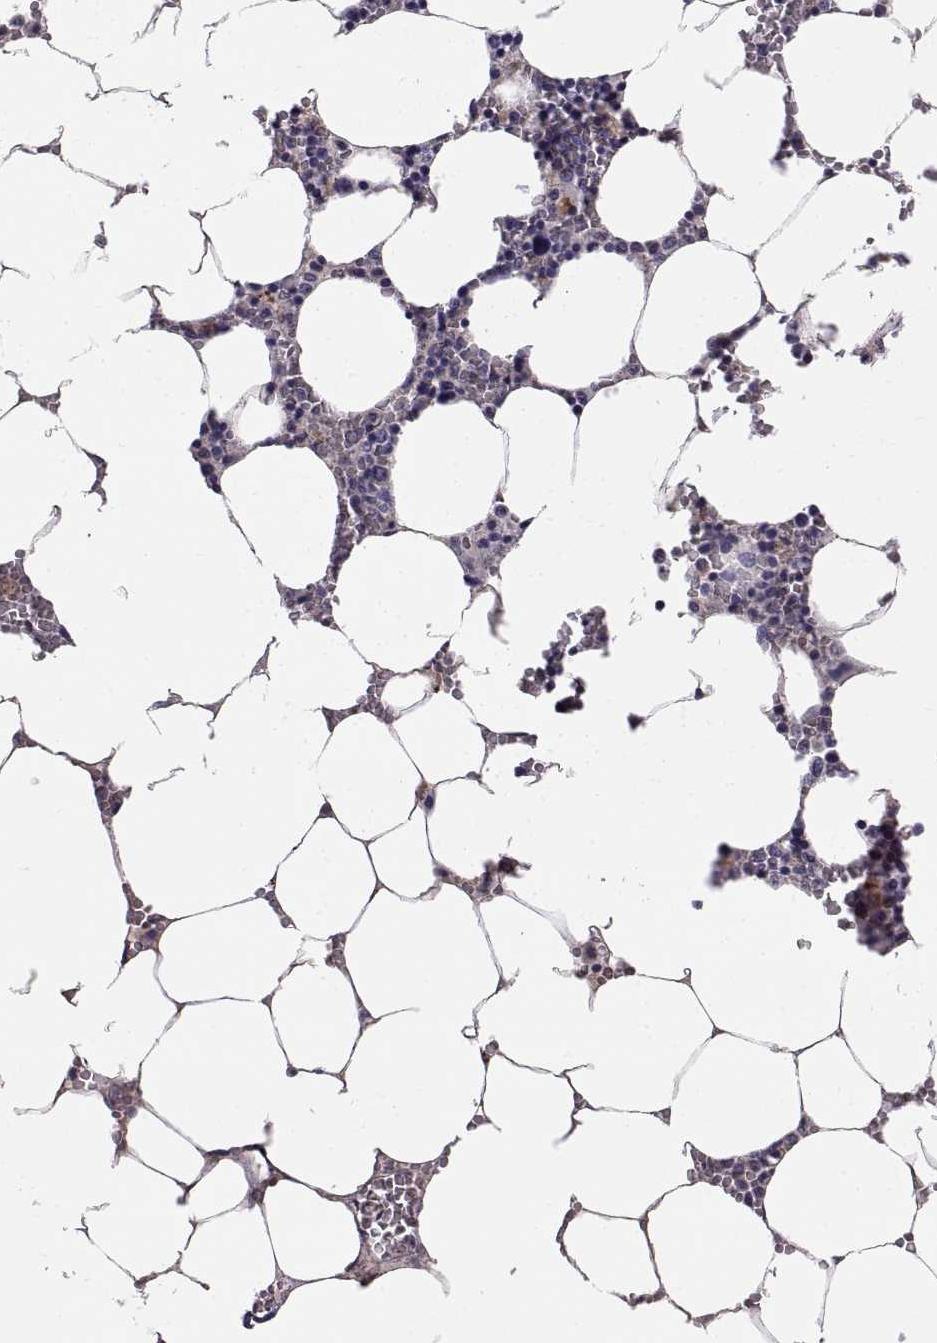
{"staining": {"intensity": "negative", "quantity": "none", "location": "none"}, "tissue": "bone marrow", "cell_type": "Hematopoietic cells", "image_type": "normal", "snomed": [{"axis": "morphology", "description": "Normal tissue, NOS"}, {"axis": "topography", "description": "Bone marrow"}], "caption": "IHC of benign bone marrow reveals no staining in hematopoietic cells.", "gene": "ADAM32", "patient": {"sex": "female", "age": 64}}